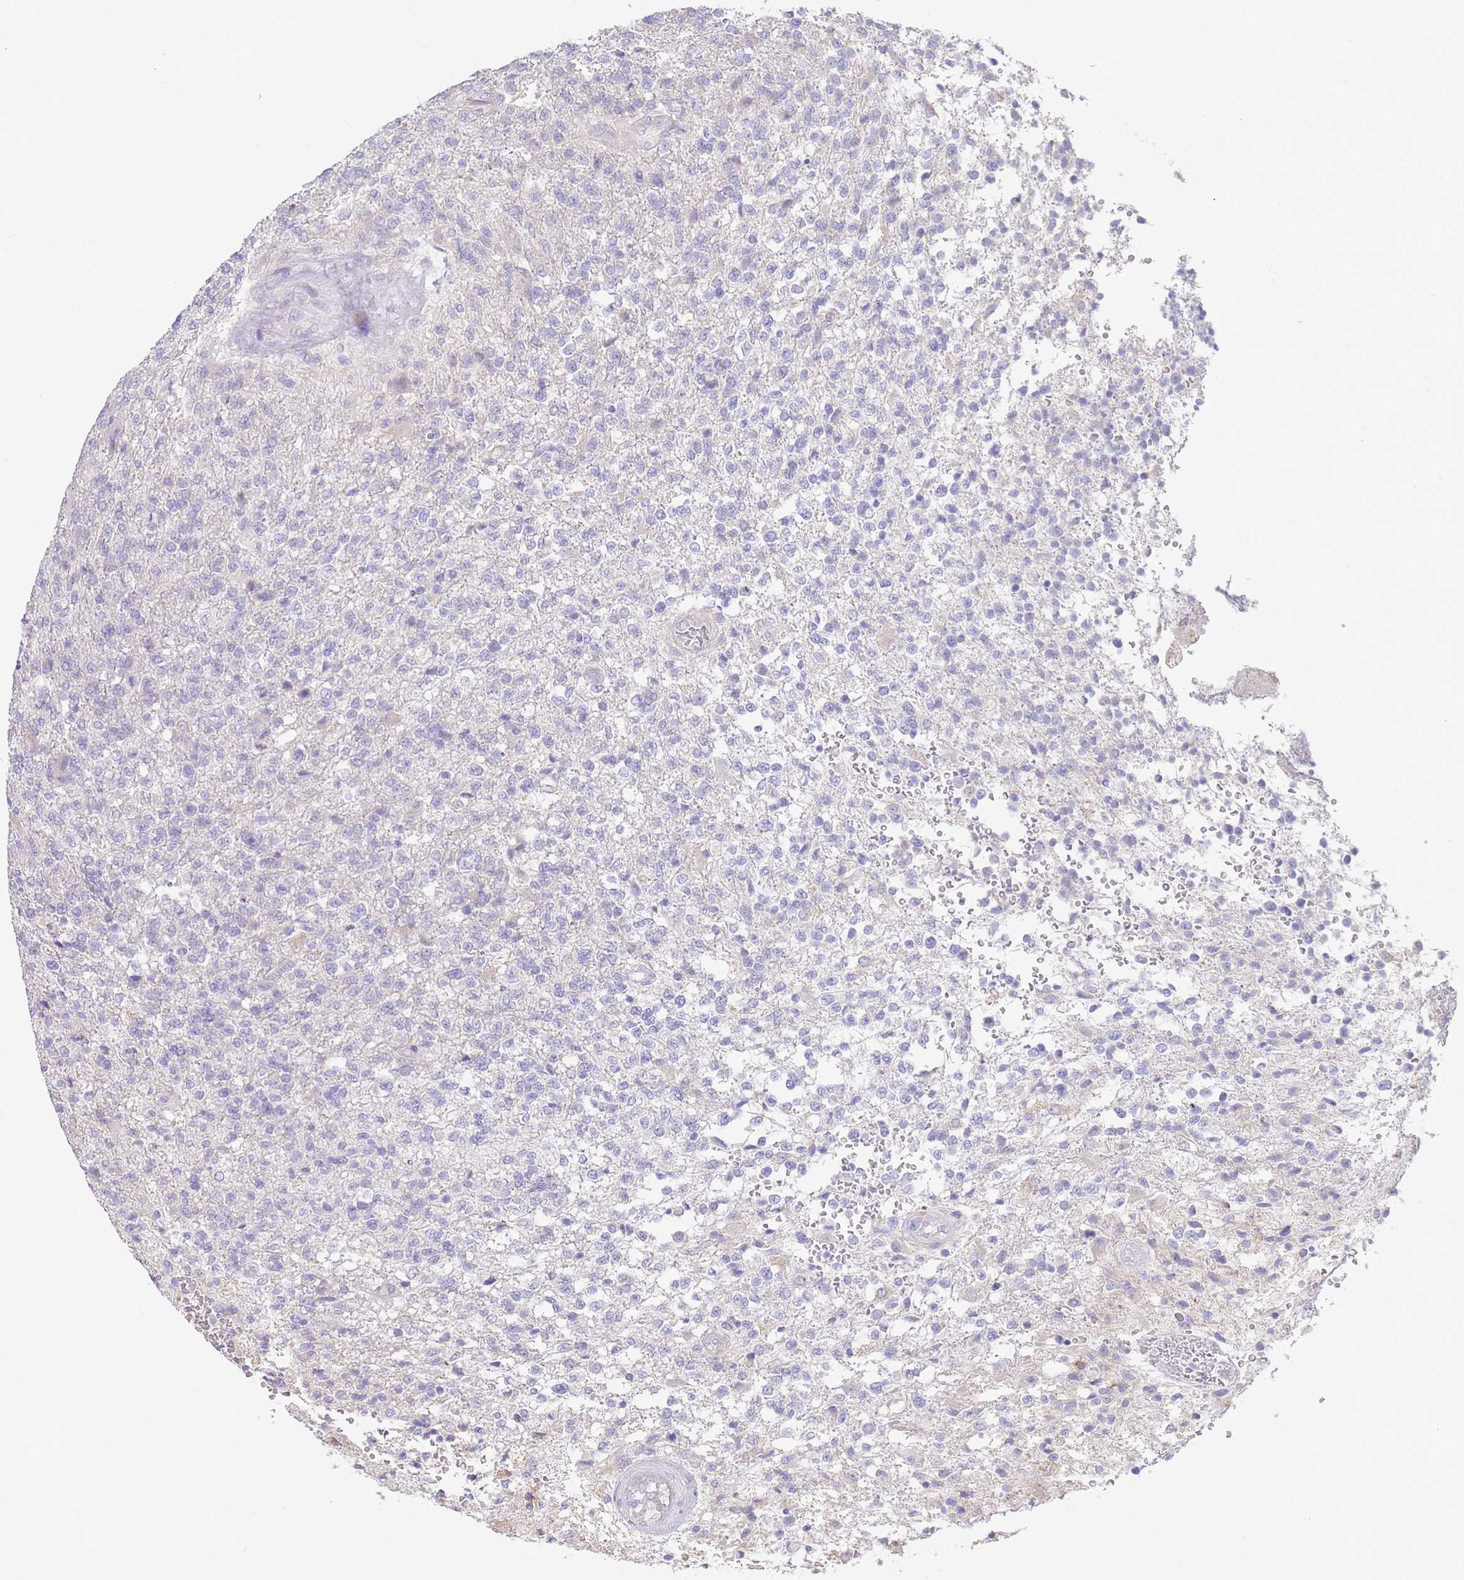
{"staining": {"intensity": "negative", "quantity": "none", "location": "none"}, "tissue": "glioma", "cell_type": "Tumor cells", "image_type": "cancer", "snomed": [{"axis": "morphology", "description": "Glioma, malignant, High grade"}, {"axis": "topography", "description": "Brain"}], "caption": "The image exhibits no staining of tumor cells in glioma. The staining was performed using DAB (3,3'-diaminobenzidine) to visualize the protein expression in brown, while the nuclei were stained in blue with hematoxylin (Magnification: 20x).", "gene": "CCDC149", "patient": {"sex": "male", "age": 56}}